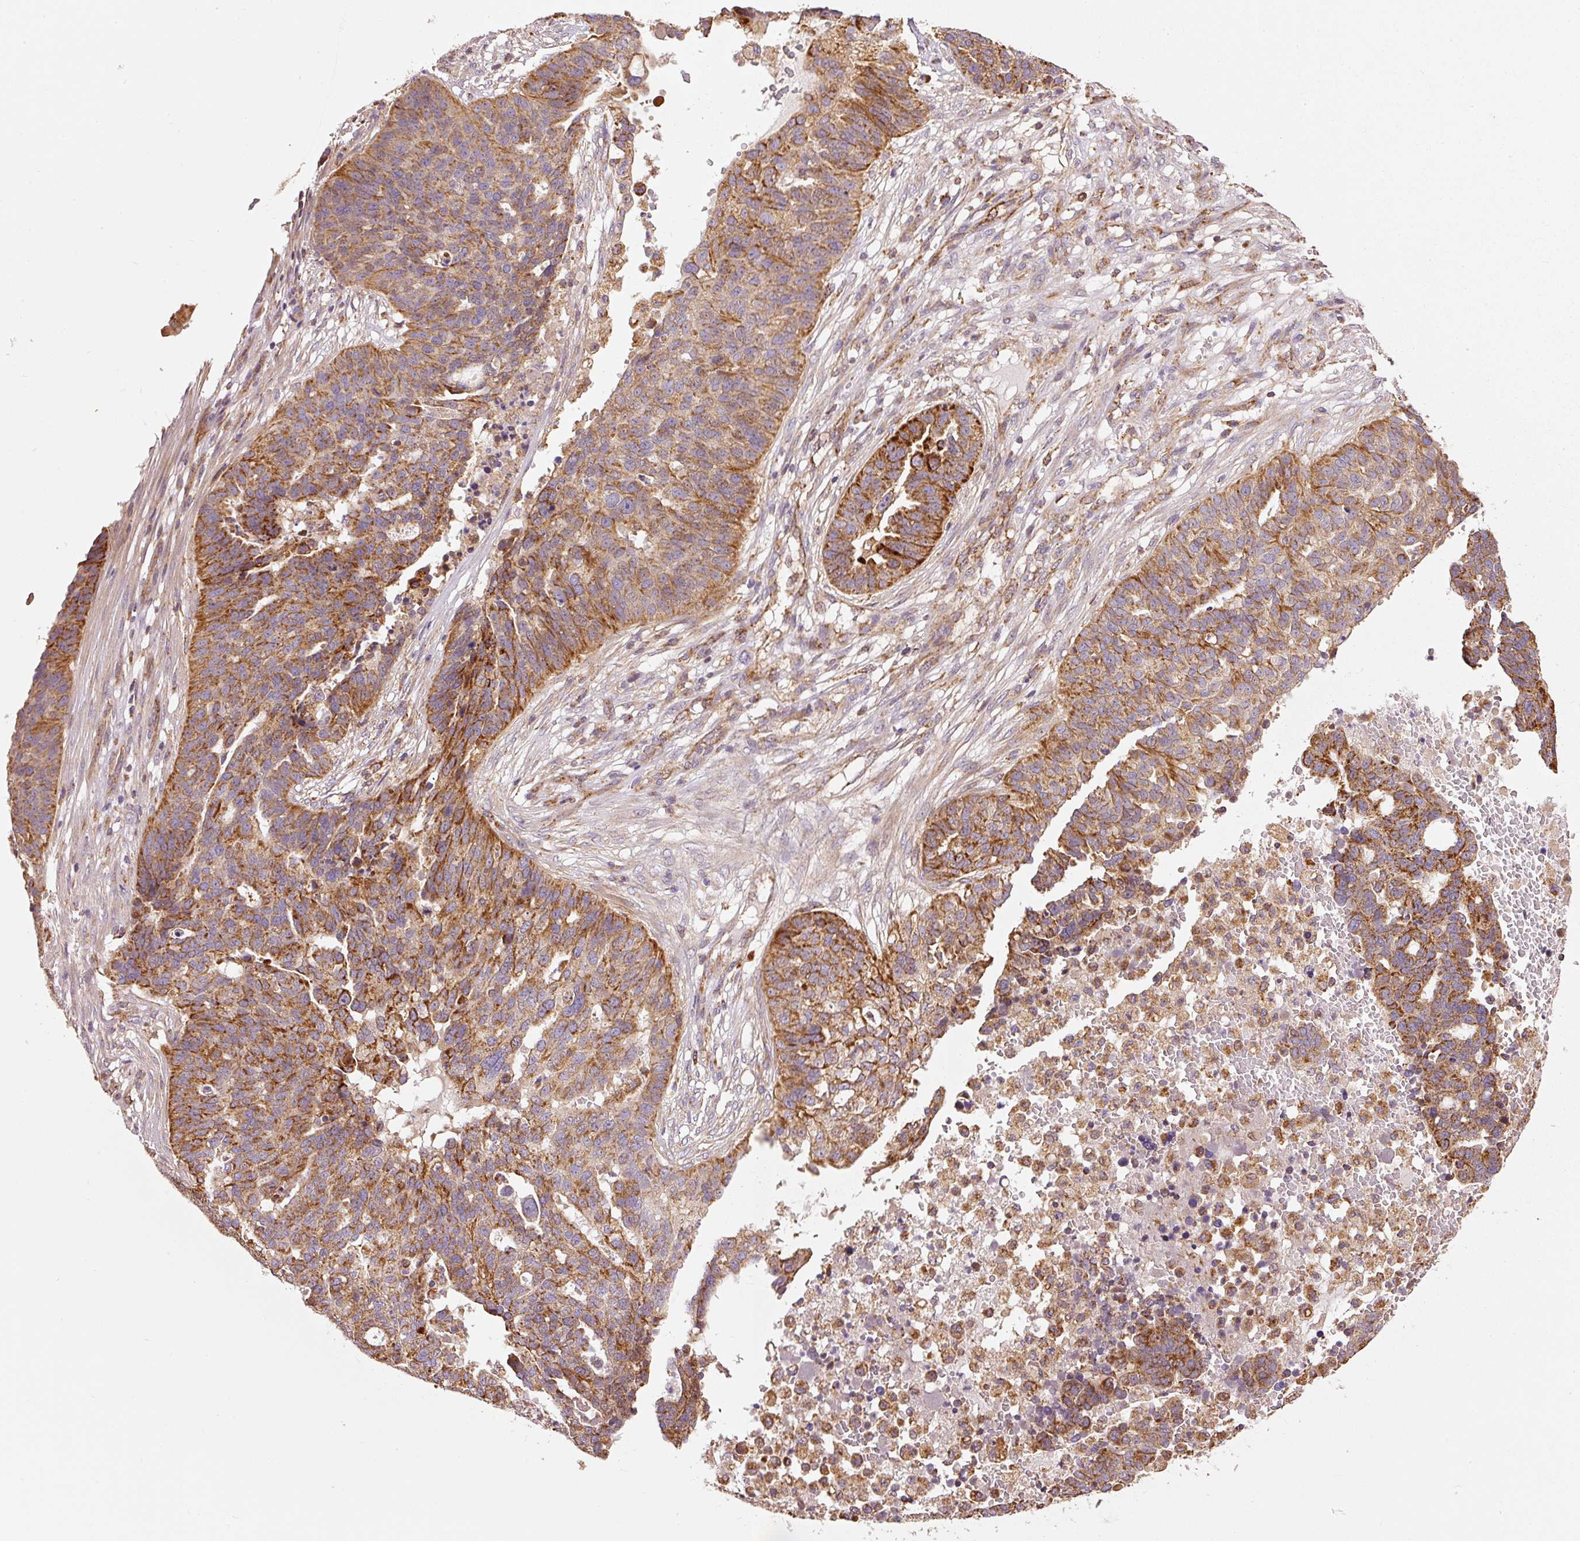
{"staining": {"intensity": "strong", "quantity": ">75%", "location": "cytoplasmic/membranous"}, "tissue": "ovarian cancer", "cell_type": "Tumor cells", "image_type": "cancer", "snomed": [{"axis": "morphology", "description": "Cystadenocarcinoma, serous, NOS"}, {"axis": "topography", "description": "Ovary"}], "caption": "Protein expression by immunohistochemistry demonstrates strong cytoplasmic/membranous staining in approximately >75% of tumor cells in ovarian cancer (serous cystadenocarcinoma).", "gene": "MTHFD1L", "patient": {"sex": "female", "age": 59}}